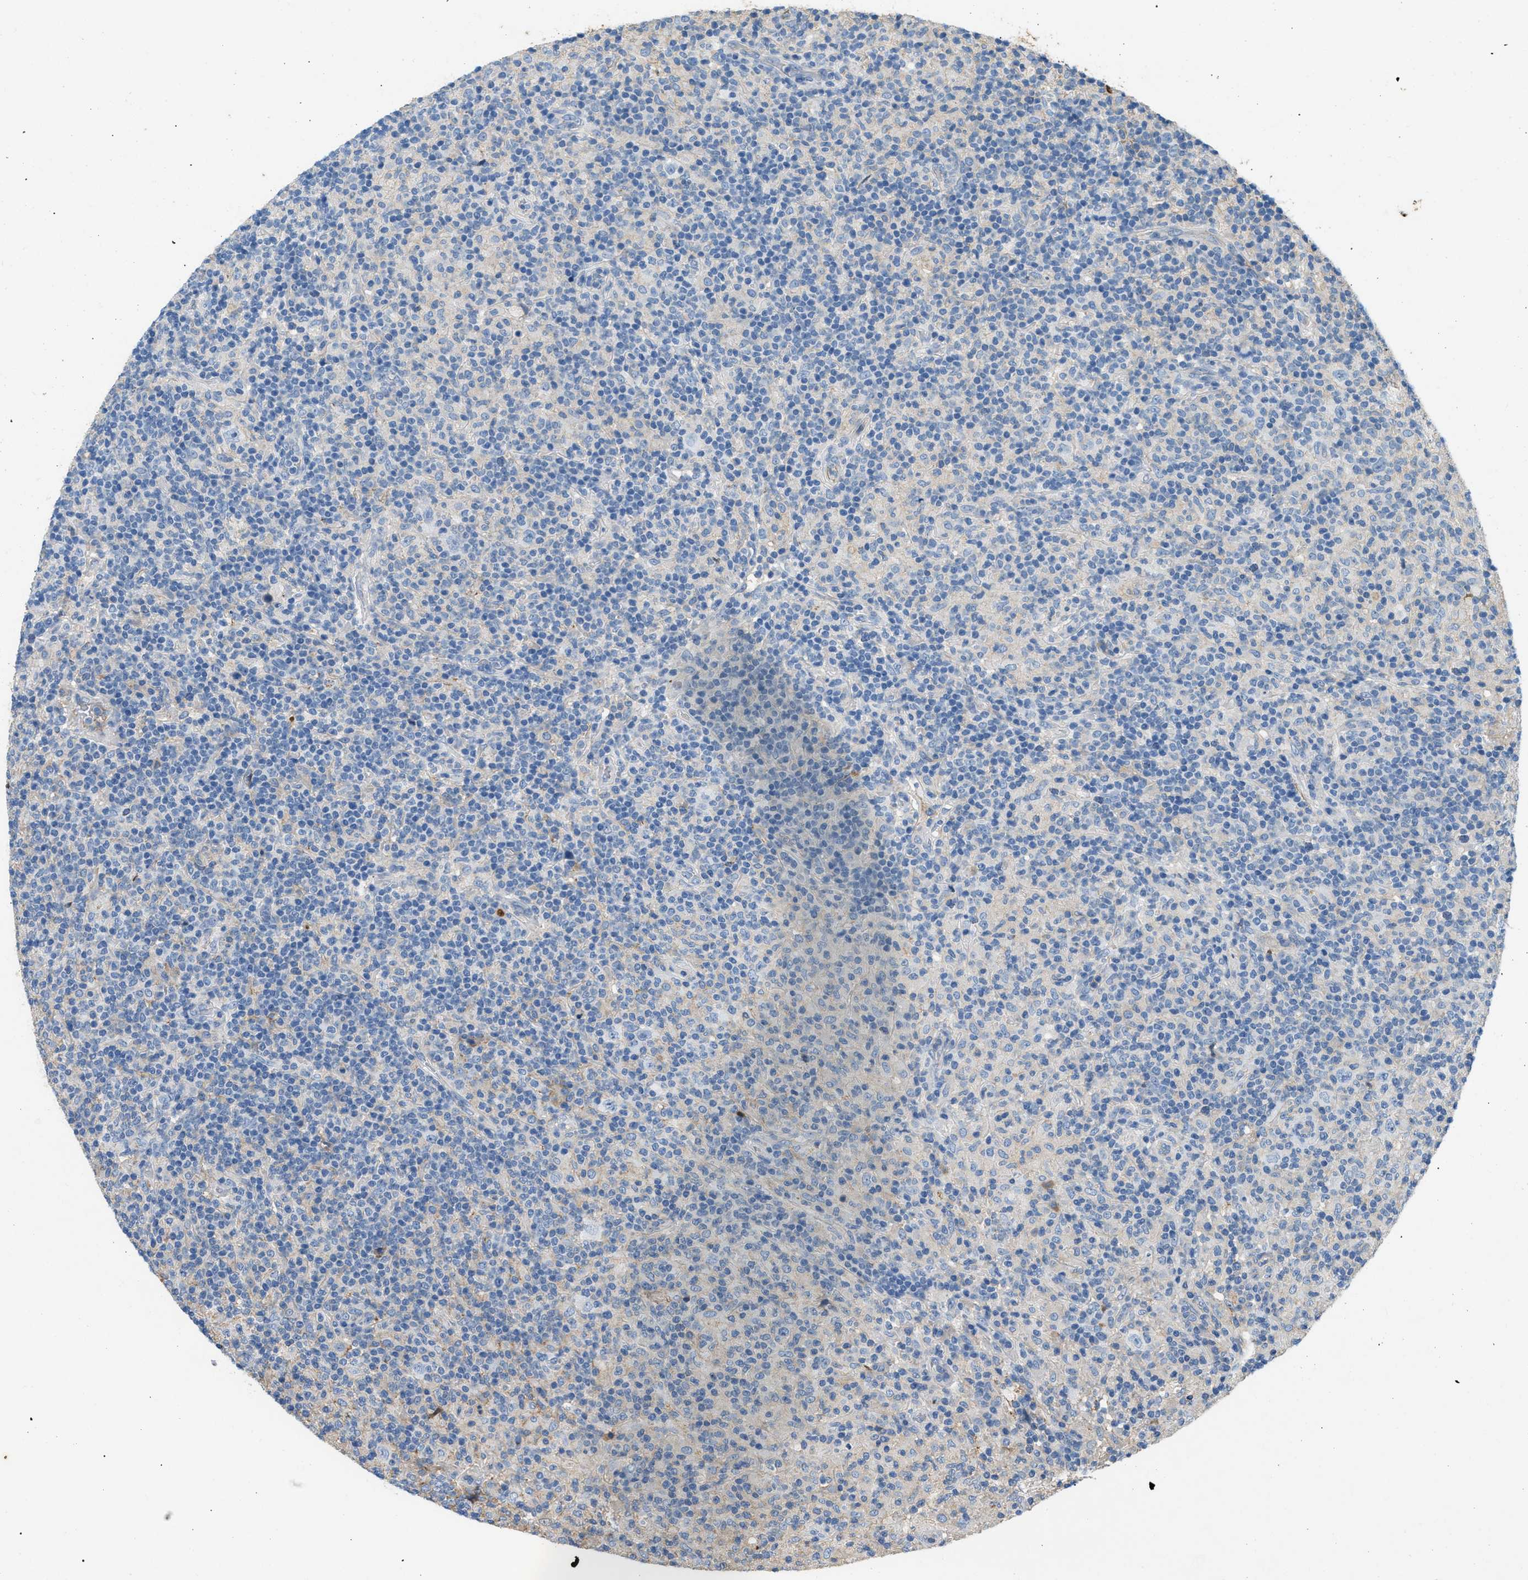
{"staining": {"intensity": "negative", "quantity": "none", "location": "none"}, "tissue": "lymphoma", "cell_type": "Tumor cells", "image_type": "cancer", "snomed": [{"axis": "morphology", "description": "Hodgkin's disease, NOS"}, {"axis": "topography", "description": "Lymph node"}], "caption": "Tumor cells are negative for protein expression in human lymphoma.", "gene": "STC1", "patient": {"sex": "male", "age": 70}}